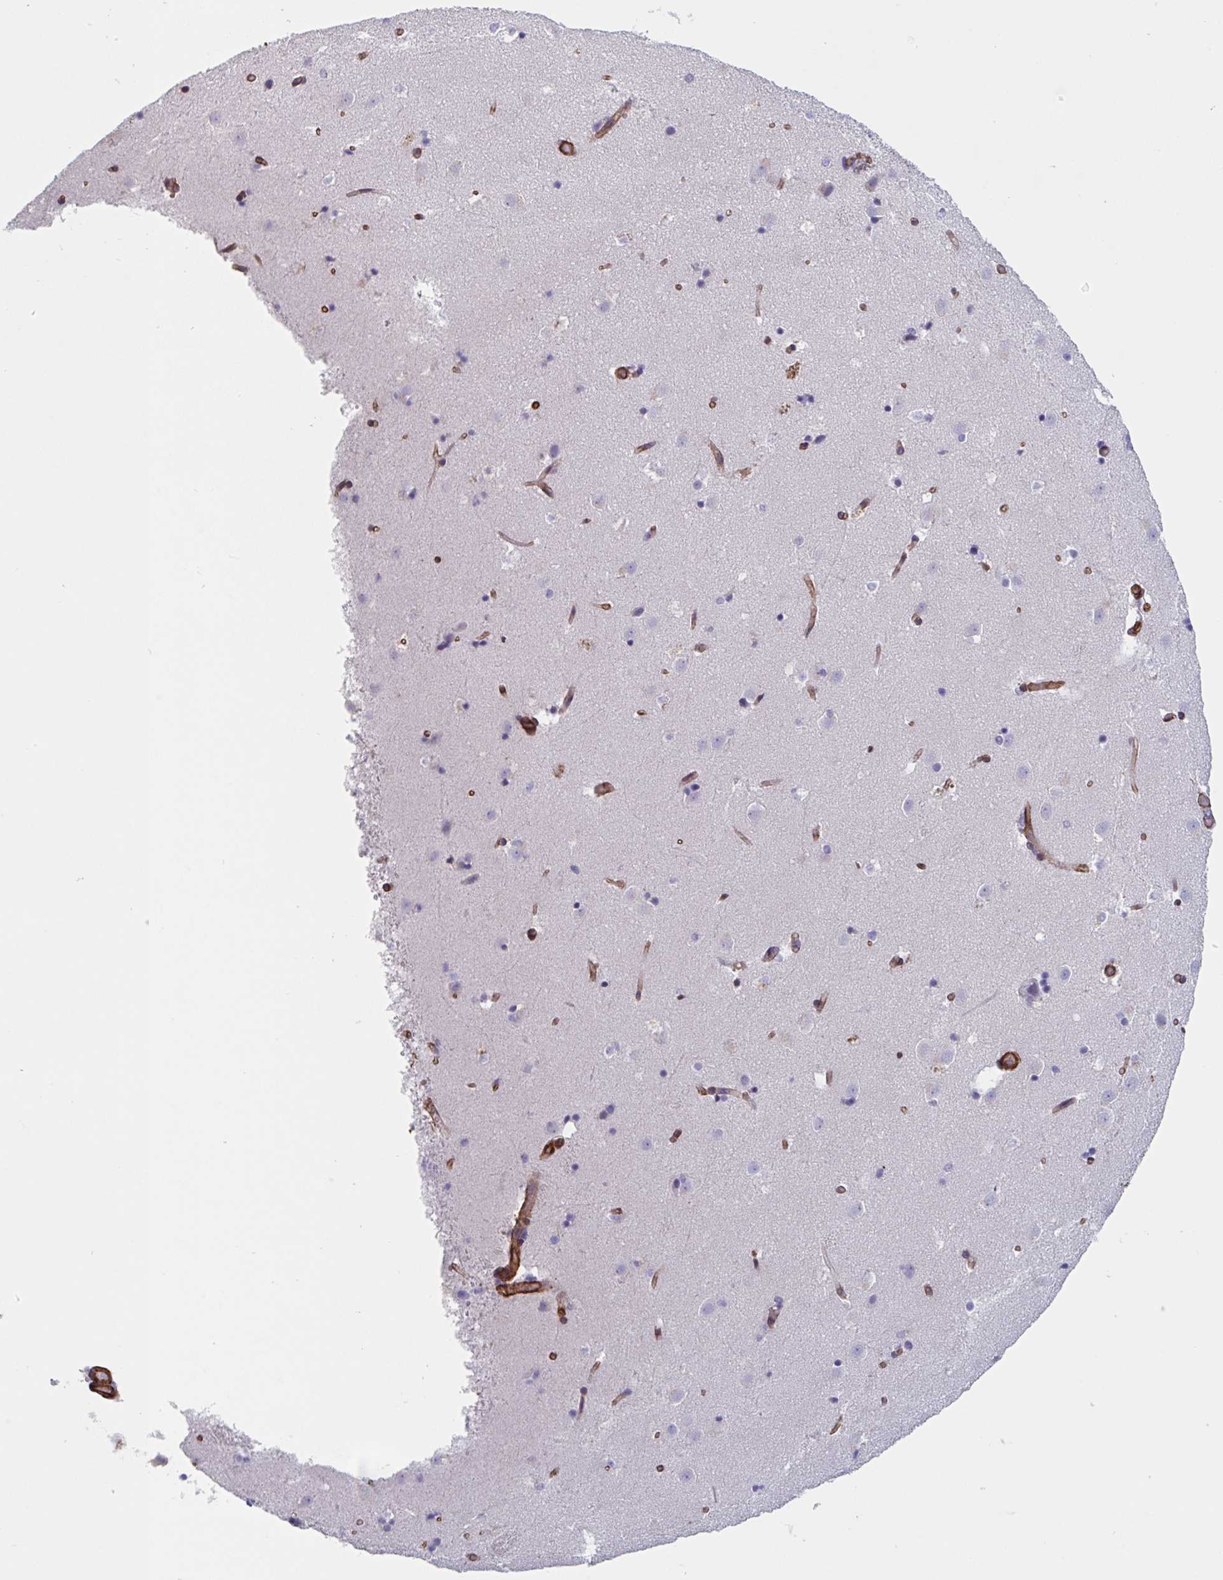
{"staining": {"intensity": "negative", "quantity": "none", "location": "none"}, "tissue": "caudate", "cell_type": "Glial cells", "image_type": "normal", "snomed": [{"axis": "morphology", "description": "Normal tissue, NOS"}, {"axis": "topography", "description": "Lateral ventricle wall"}], "caption": "An image of caudate stained for a protein shows no brown staining in glial cells. (DAB IHC with hematoxylin counter stain).", "gene": "CITED4", "patient": {"sex": "male", "age": 37}}